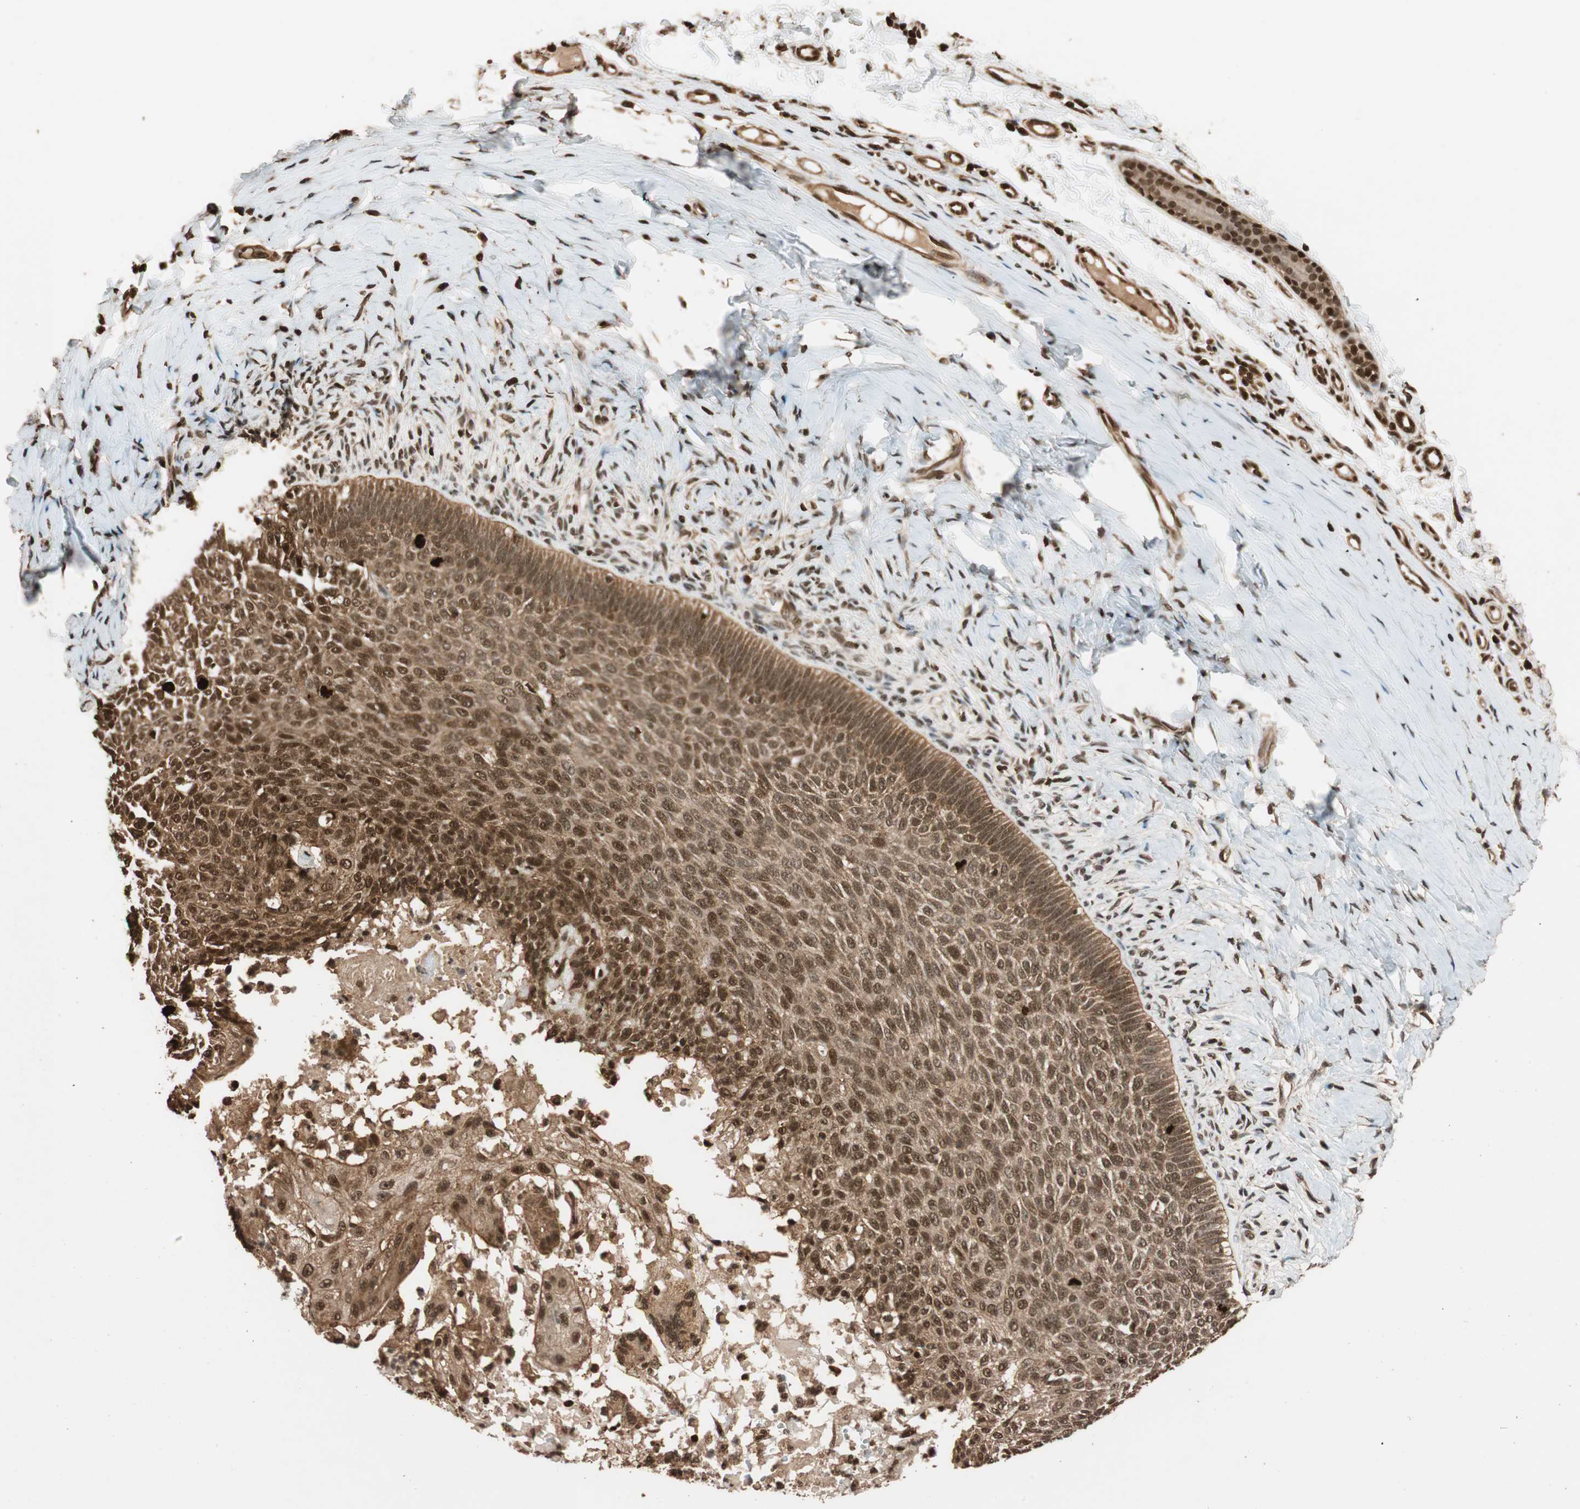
{"staining": {"intensity": "strong", "quantity": ">75%", "location": "nuclear"}, "tissue": "skin cancer", "cell_type": "Tumor cells", "image_type": "cancer", "snomed": [{"axis": "morphology", "description": "Normal tissue, NOS"}, {"axis": "morphology", "description": "Basal cell carcinoma"}, {"axis": "topography", "description": "Skin"}], "caption": "This is a histology image of IHC staining of basal cell carcinoma (skin), which shows strong positivity in the nuclear of tumor cells.", "gene": "ALKBH5", "patient": {"sex": "male", "age": 87}}